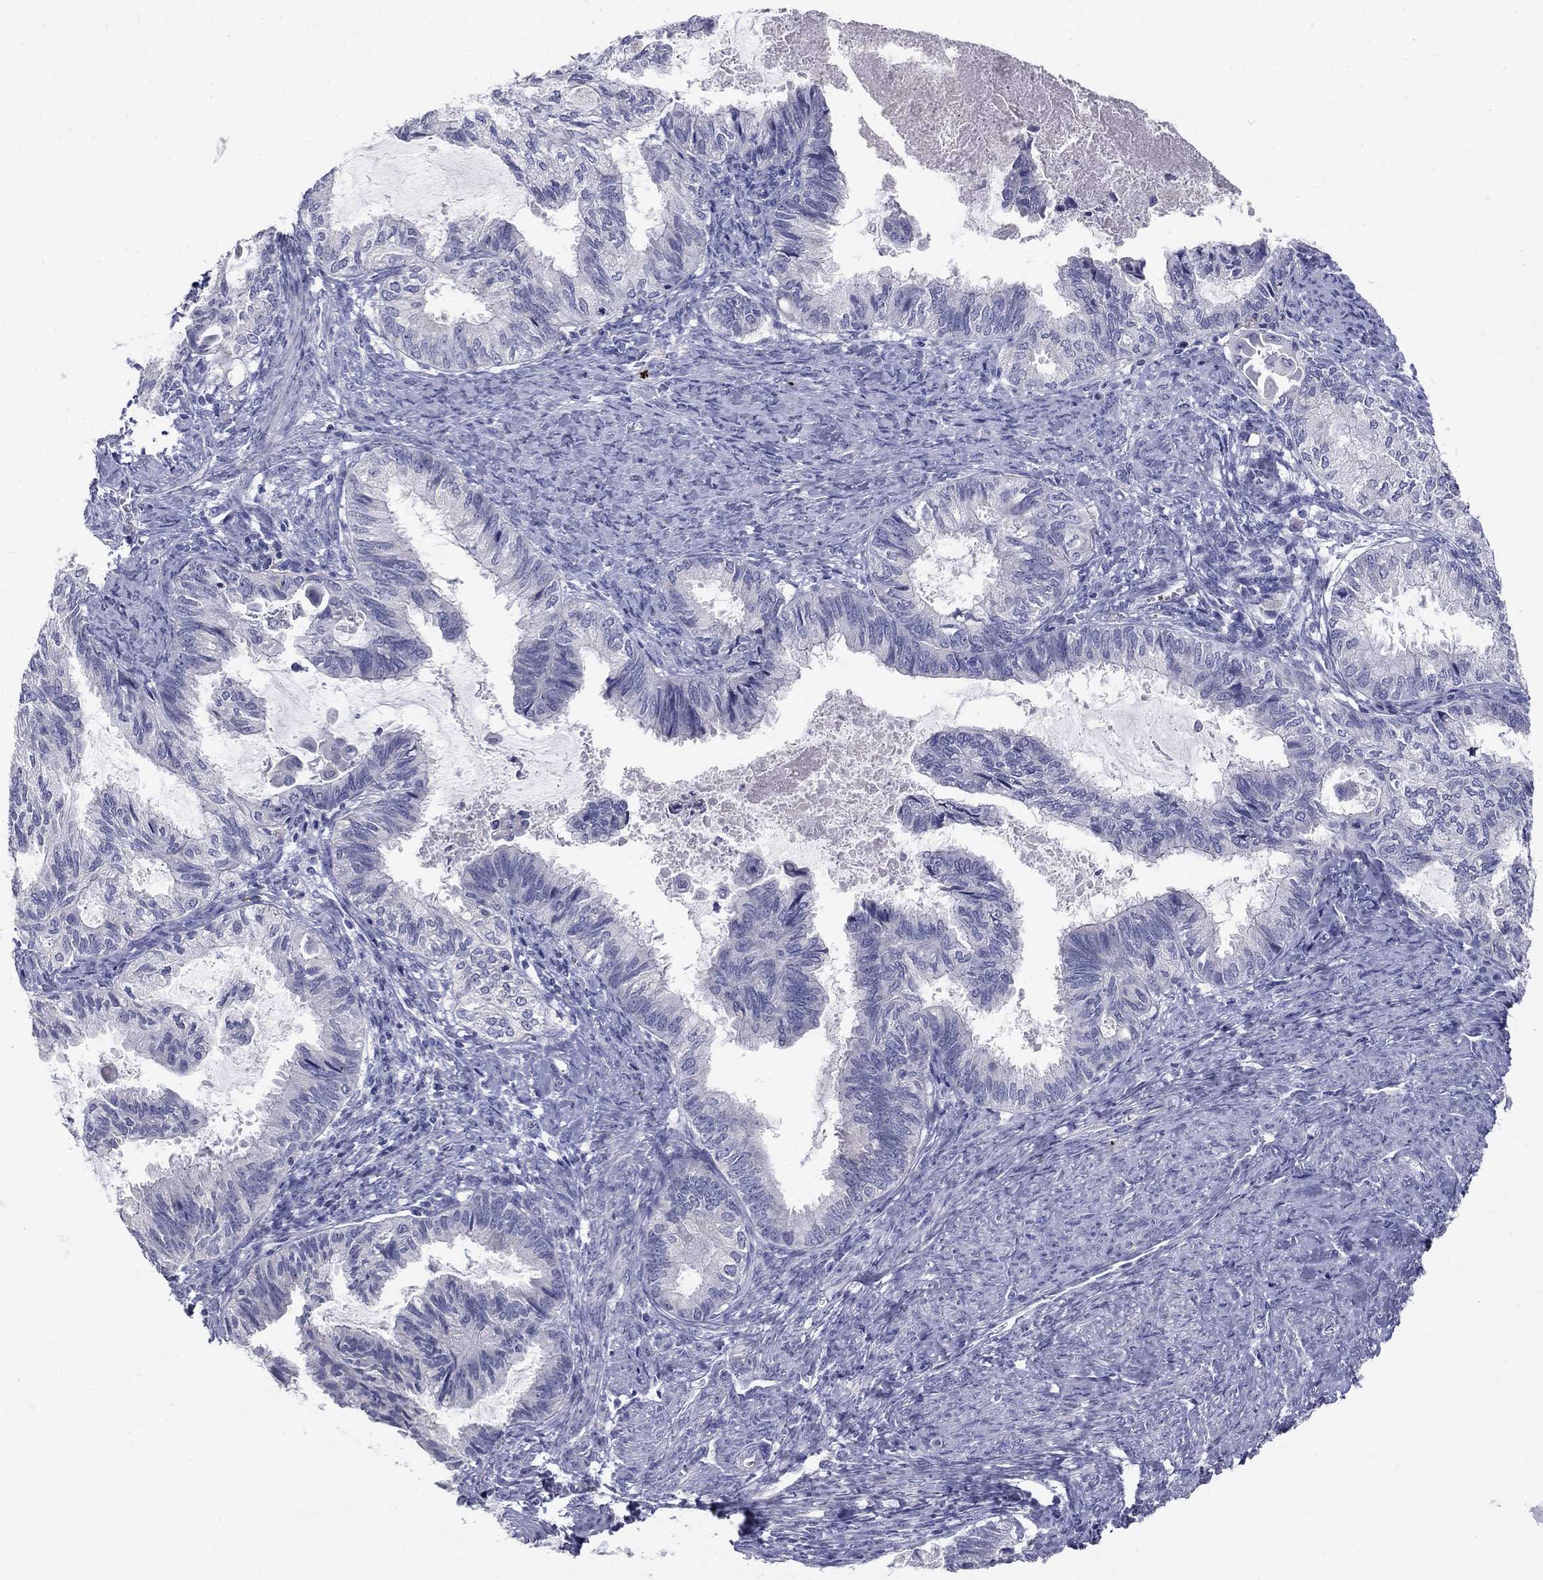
{"staining": {"intensity": "negative", "quantity": "none", "location": "none"}, "tissue": "endometrial cancer", "cell_type": "Tumor cells", "image_type": "cancer", "snomed": [{"axis": "morphology", "description": "Adenocarcinoma, NOS"}, {"axis": "topography", "description": "Endometrium"}], "caption": "A photomicrograph of human endometrial adenocarcinoma is negative for staining in tumor cells.", "gene": "TP53TG5", "patient": {"sex": "female", "age": 86}}